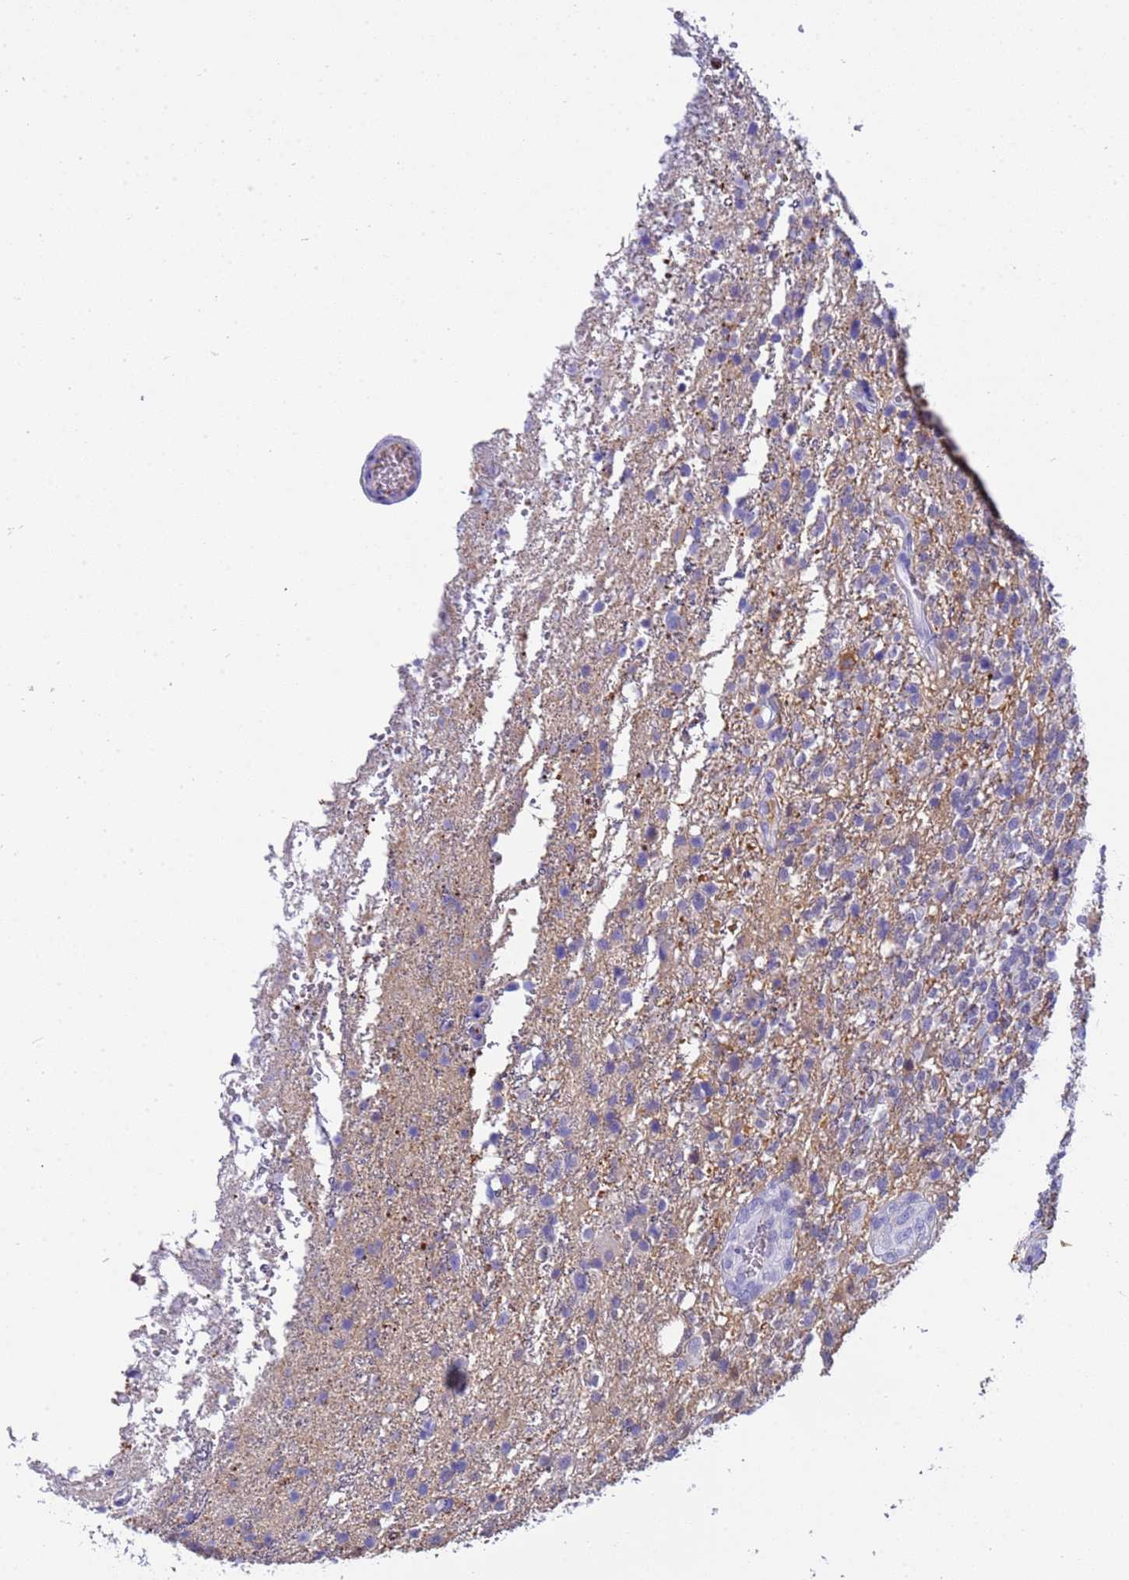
{"staining": {"intensity": "negative", "quantity": "none", "location": "none"}, "tissue": "glioma", "cell_type": "Tumor cells", "image_type": "cancer", "snomed": [{"axis": "morphology", "description": "Glioma, malignant, High grade"}, {"axis": "topography", "description": "Brain"}], "caption": "An image of glioma stained for a protein exhibits no brown staining in tumor cells.", "gene": "H1-7", "patient": {"sex": "male", "age": 56}}